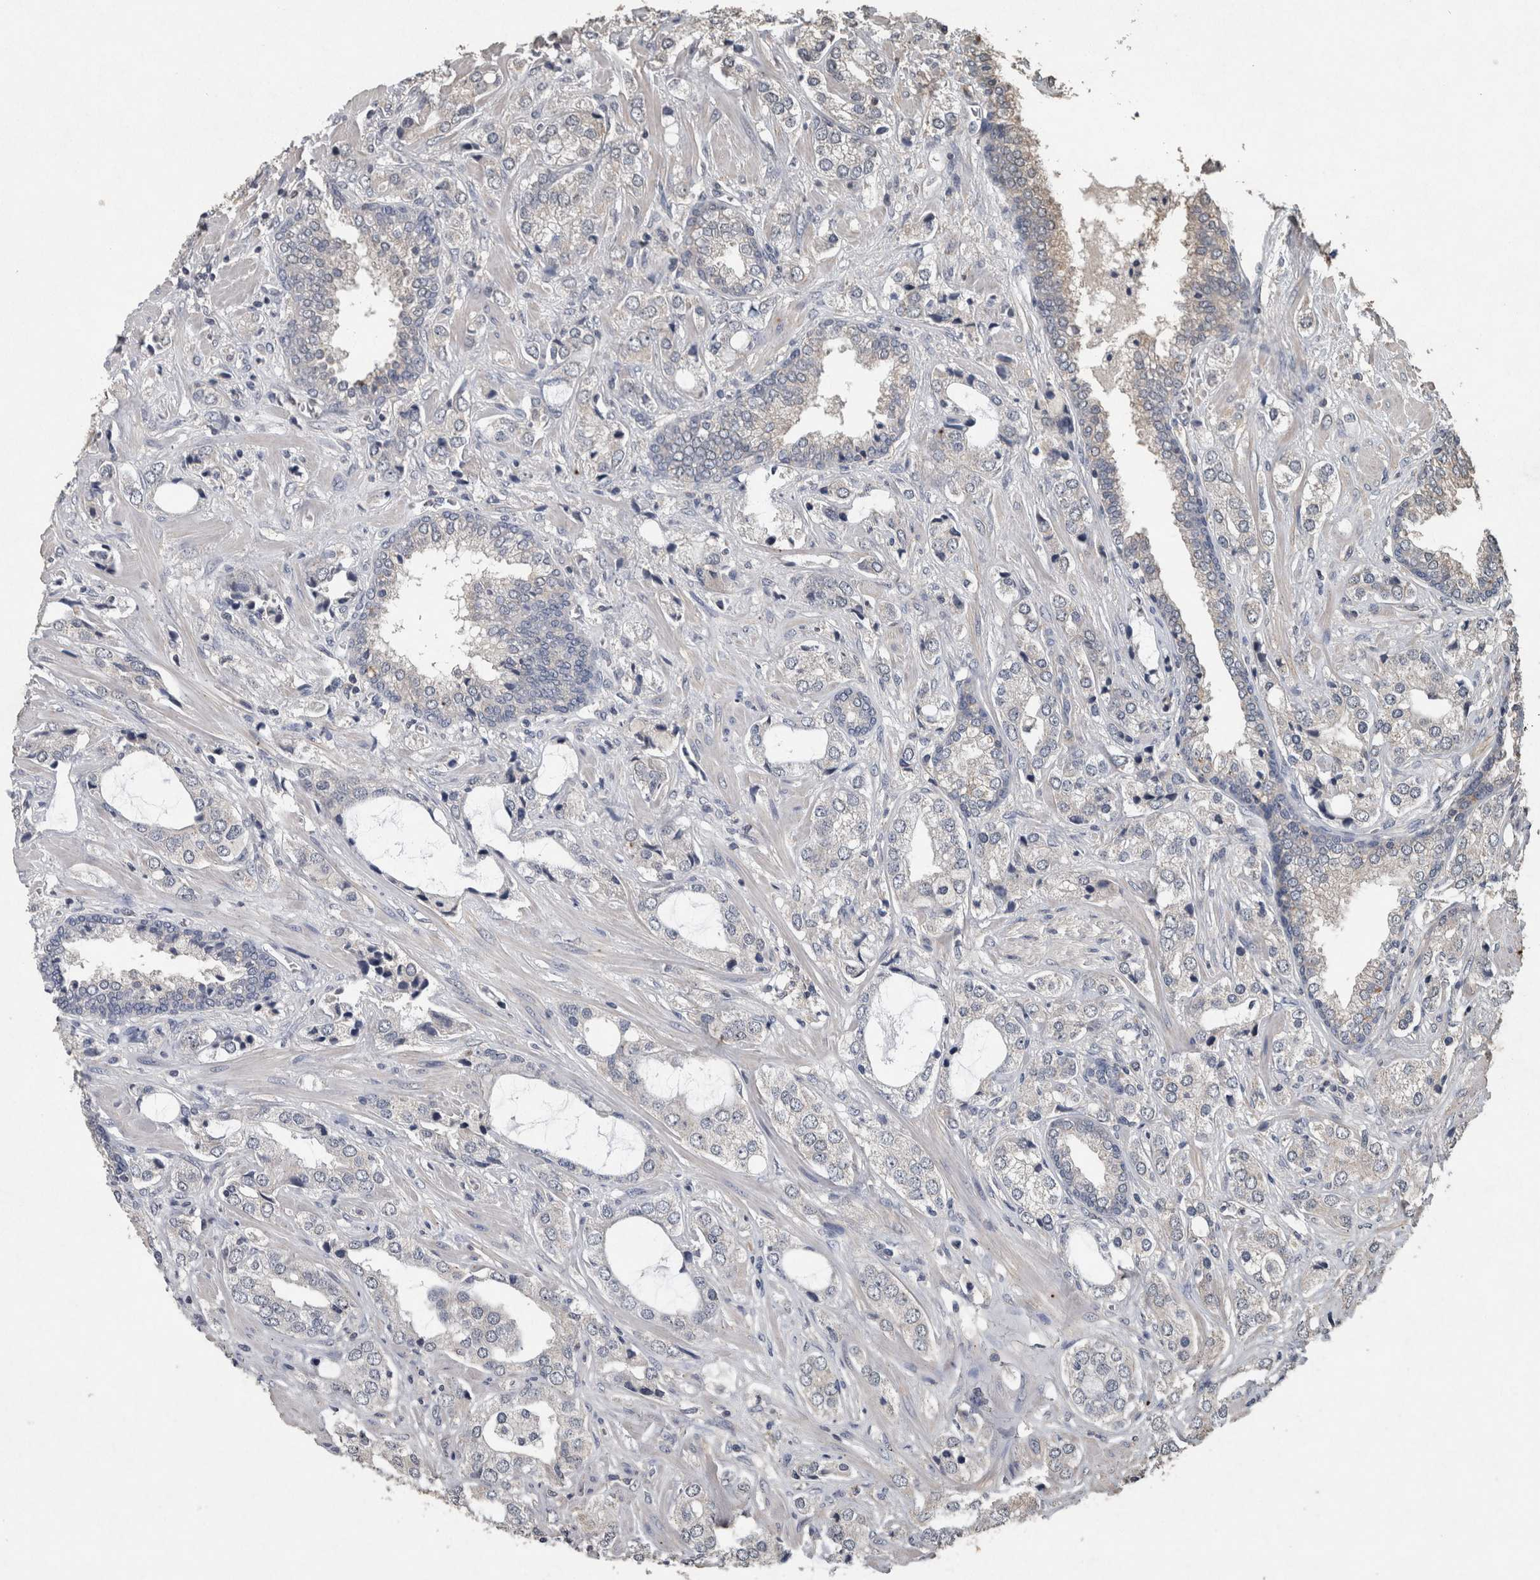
{"staining": {"intensity": "negative", "quantity": "none", "location": "none"}, "tissue": "prostate cancer", "cell_type": "Tumor cells", "image_type": "cancer", "snomed": [{"axis": "morphology", "description": "Adenocarcinoma, High grade"}, {"axis": "topography", "description": "Prostate"}], "caption": "Image shows no protein staining in tumor cells of prostate cancer (adenocarcinoma (high-grade)) tissue.", "gene": "FGFRL1", "patient": {"sex": "male", "age": 66}}